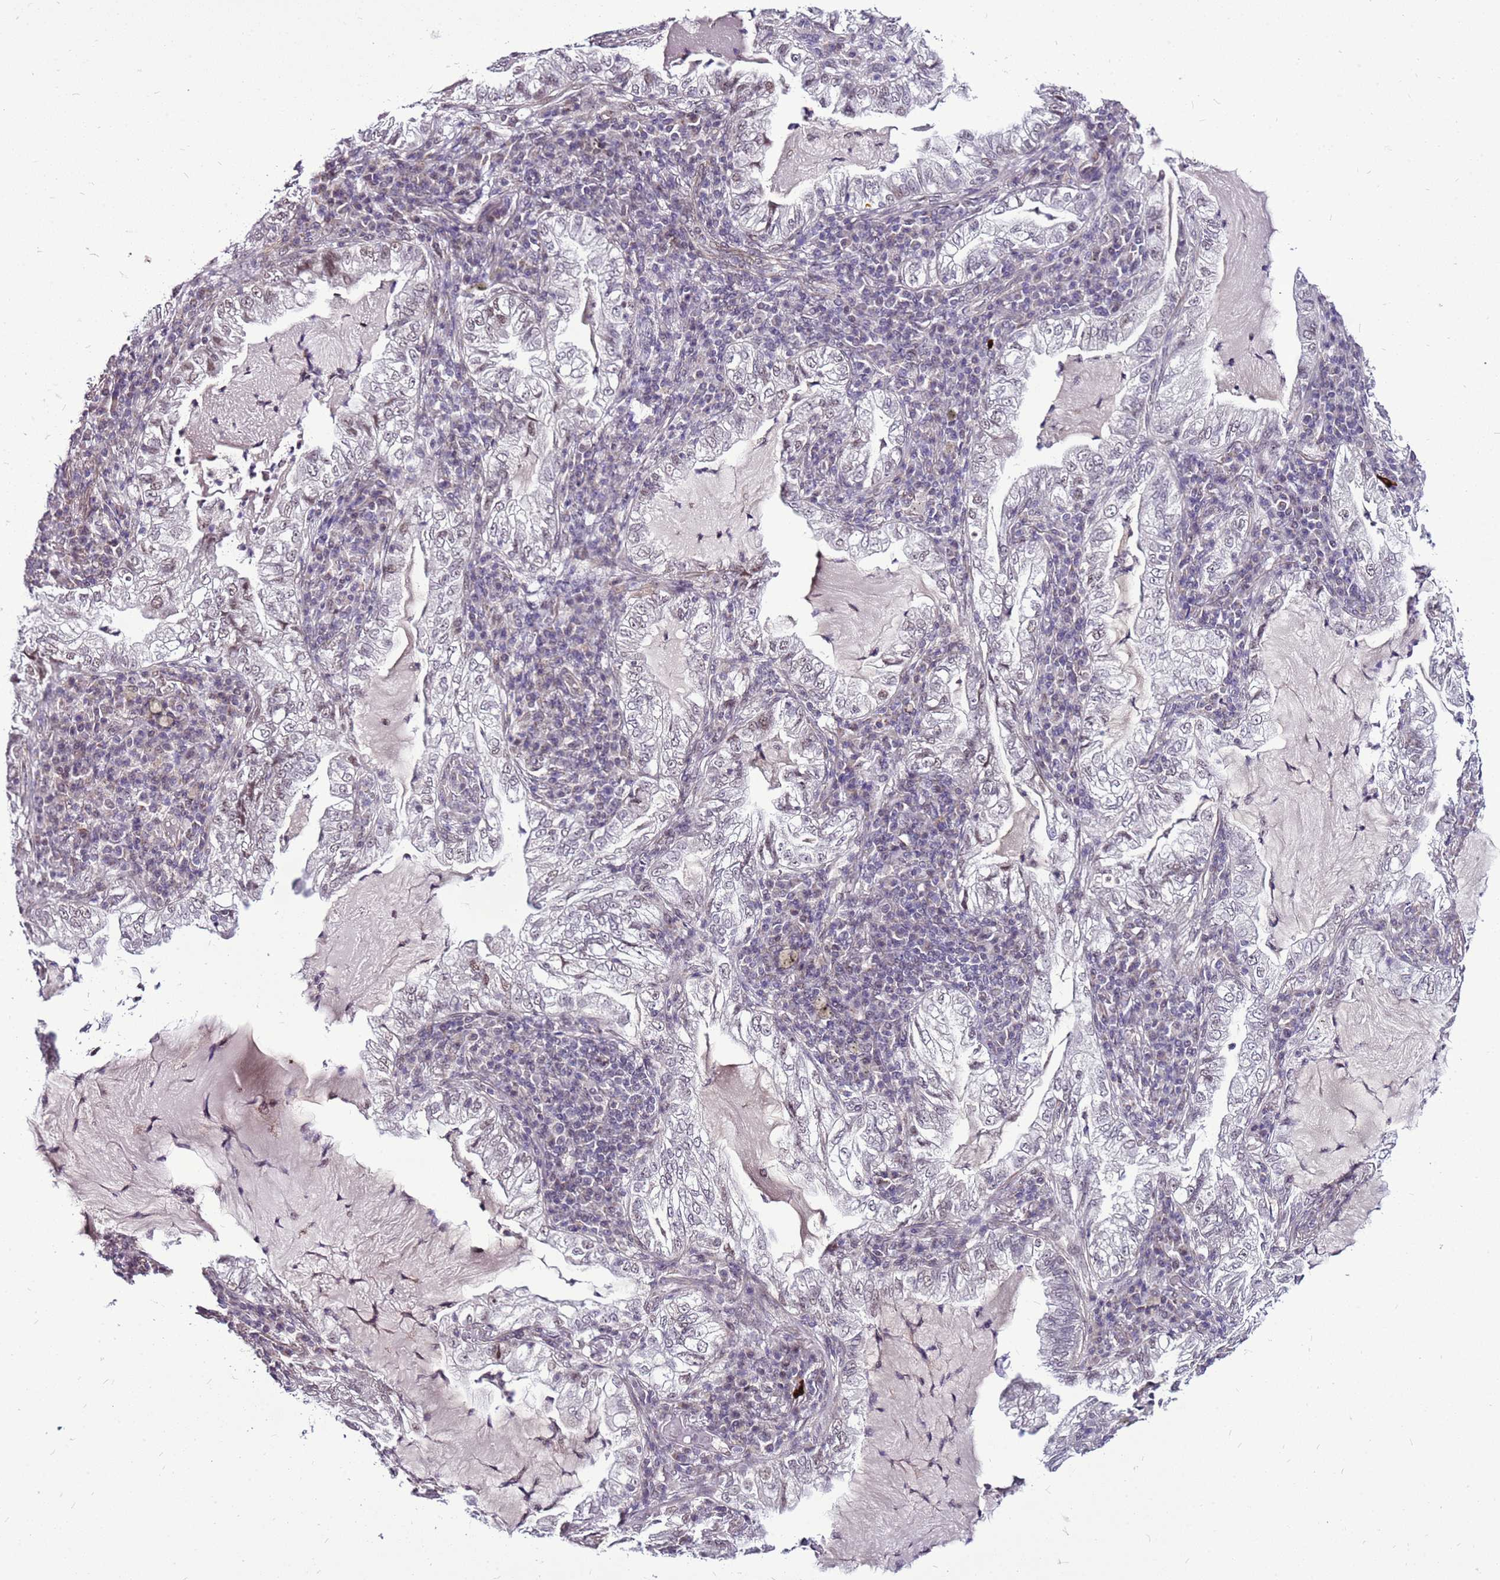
{"staining": {"intensity": "weak", "quantity": "<25%", "location": "nuclear"}, "tissue": "lung cancer", "cell_type": "Tumor cells", "image_type": "cancer", "snomed": [{"axis": "morphology", "description": "Adenocarcinoma, NOS"}, {"axis": "topography", "description": "Lung"}], "caption": "Immunohistochemical staining of lung adenocarcinoma exhibits no significant expression in tumor cells.", "gene": "CCDC166", "patient": {"sex": "female", "age": 73}}